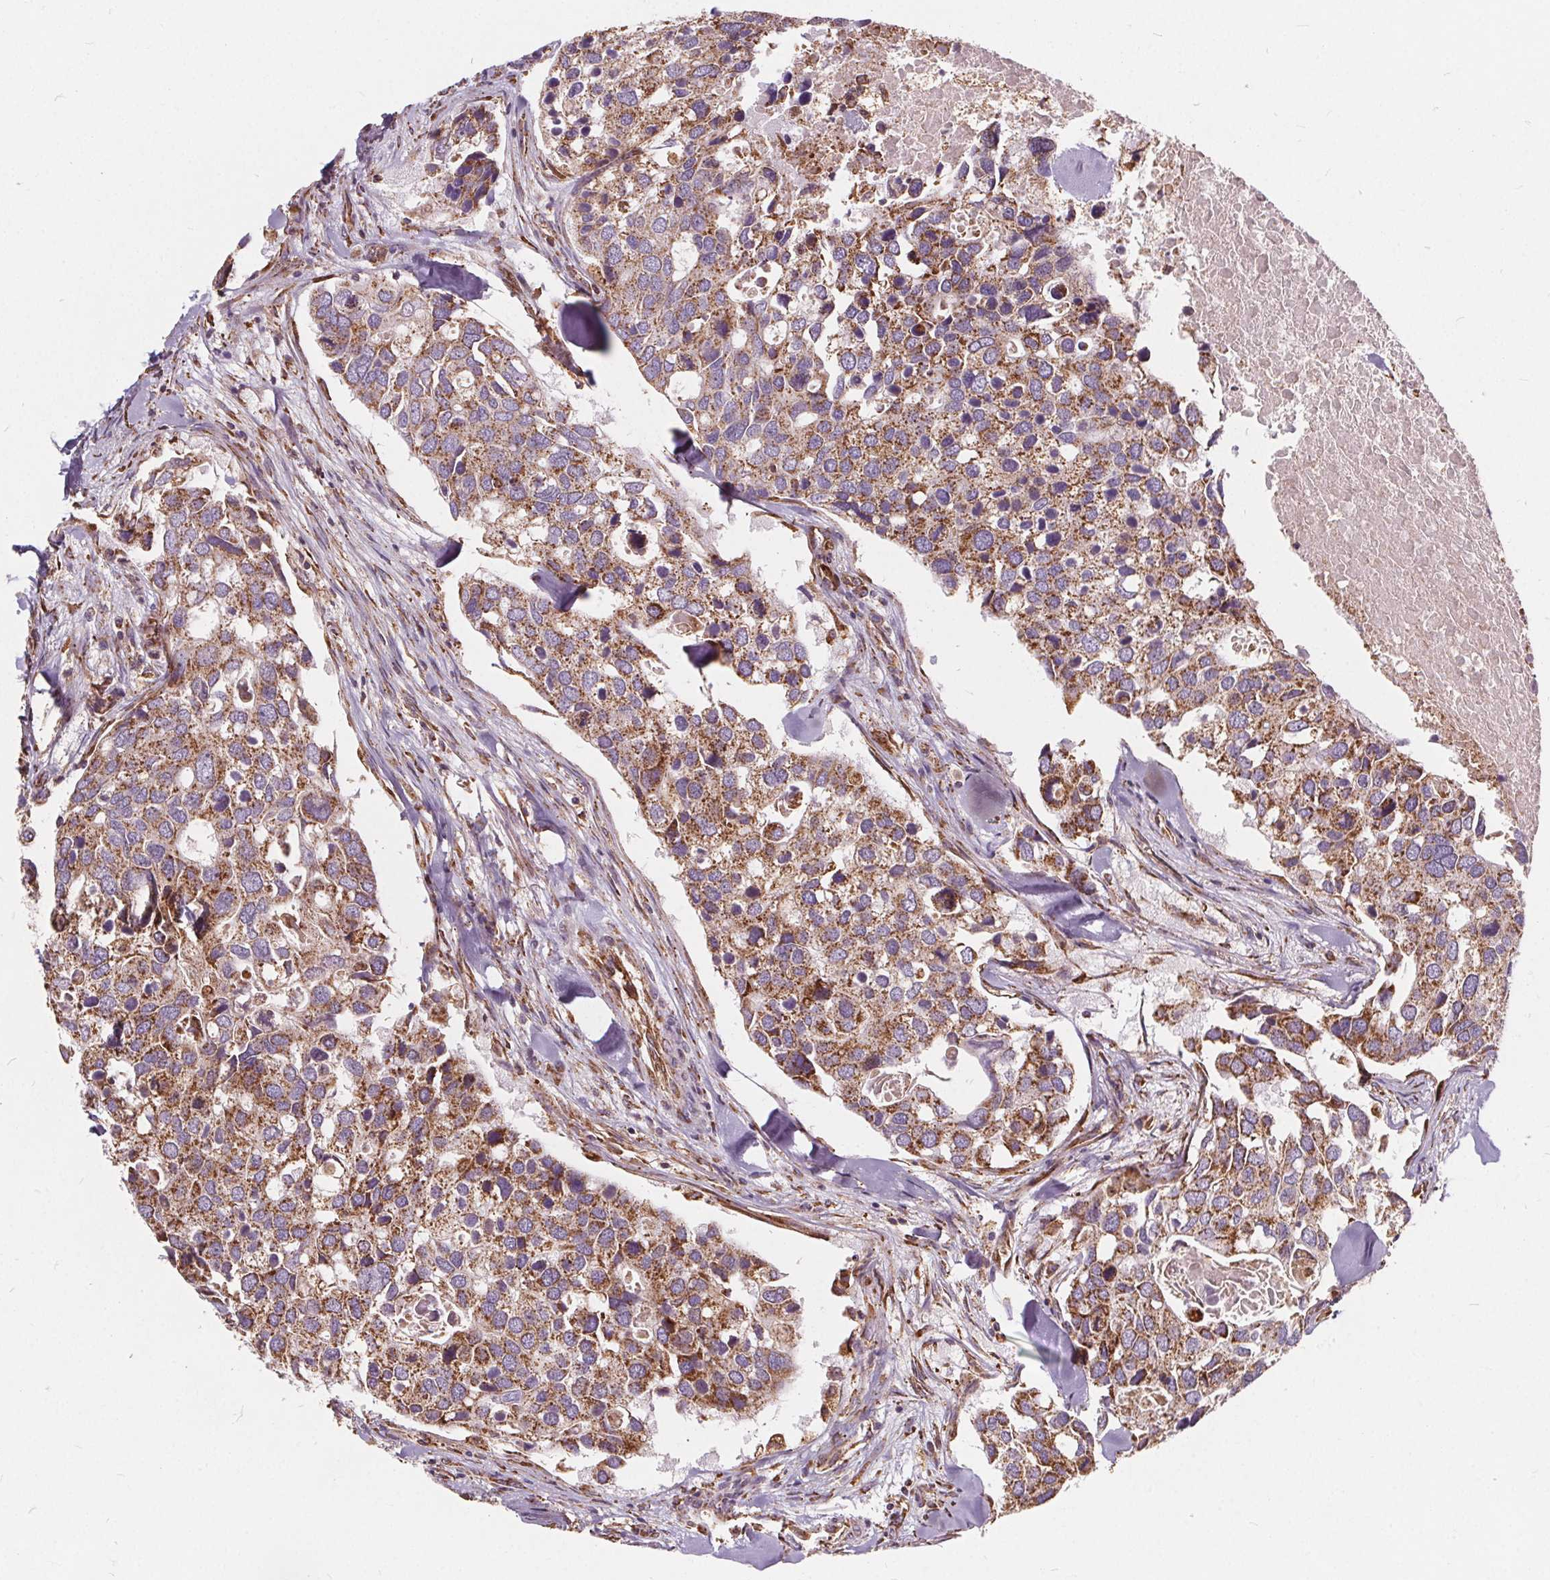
{"staining": {"intensity": "moderate", "quantity": ">75%", "location": "cytoplasmic/membranous"}, "tissue": "breast cancer", "cell_type": "Tumor cells", "image_type": "cancer", "snomed": [{"axis": "morphology", "description": "Duct carcinoma"}, {"axis": "topography", "description": "Breast"}], "caption": "Immunohistochemical staining of breast cancer displays medium levels of moderate cytoplasmic/membranous staining in about >75% of tumor cells.", "gene": "PLSCR3", "patient": {"sex": "female", "age": 83}}